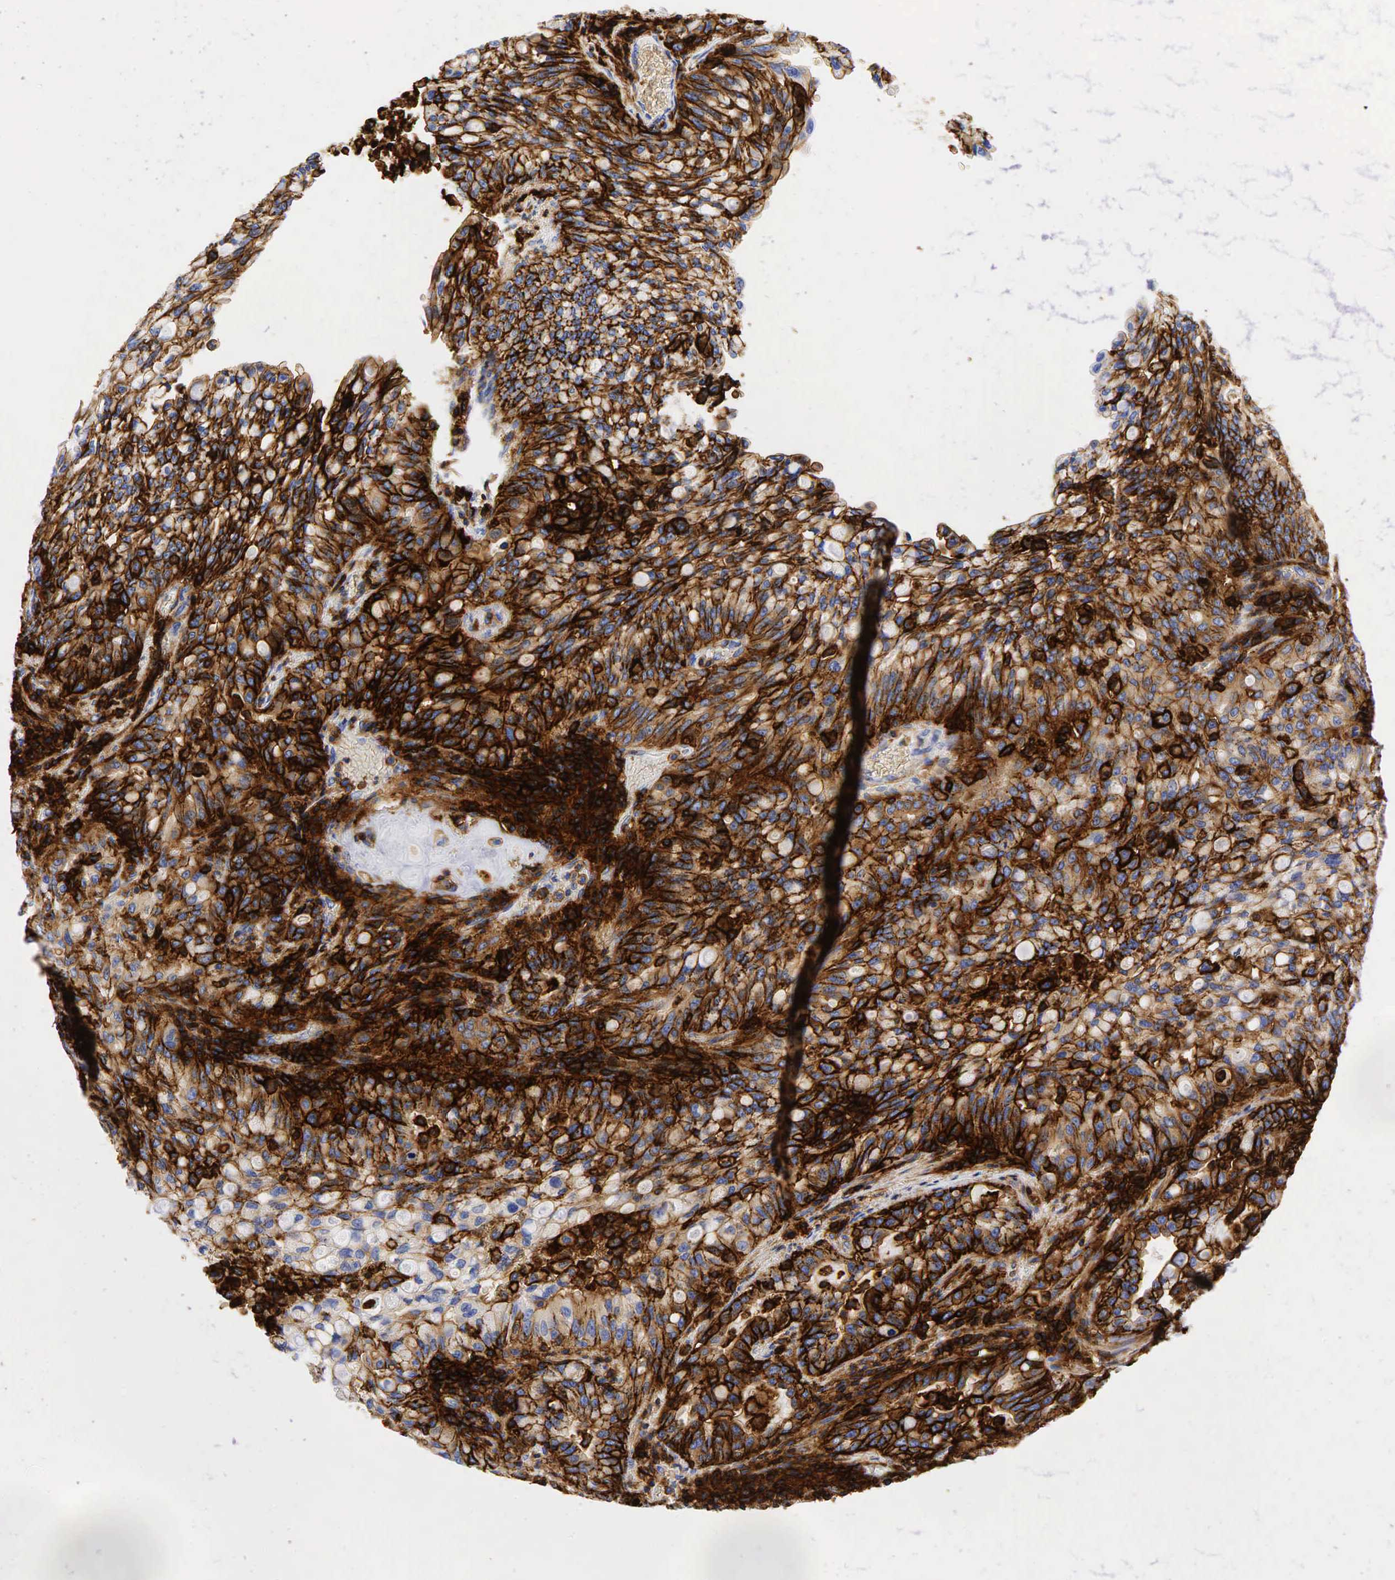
{"staining": {"intensity": "strong", "quantity": ">75%", "location": "cytoplasmic/membranous"}, "tissue": "lung cancer", "cell_type": "Tumor cells", "image_type": "cancer", "snomed": [{"axis": "morphology", "description": "Adenocarcinoma, NOS"}, {"axis": "topography", "description": "Lung"}], "caption": "Tumor cells reveal strong cytoplasmic/membranous staining in approximately >75% of cells in lung adenocarcinoma.", "gene": "CD44", "patient": {"sex": "female", "age": 44}}